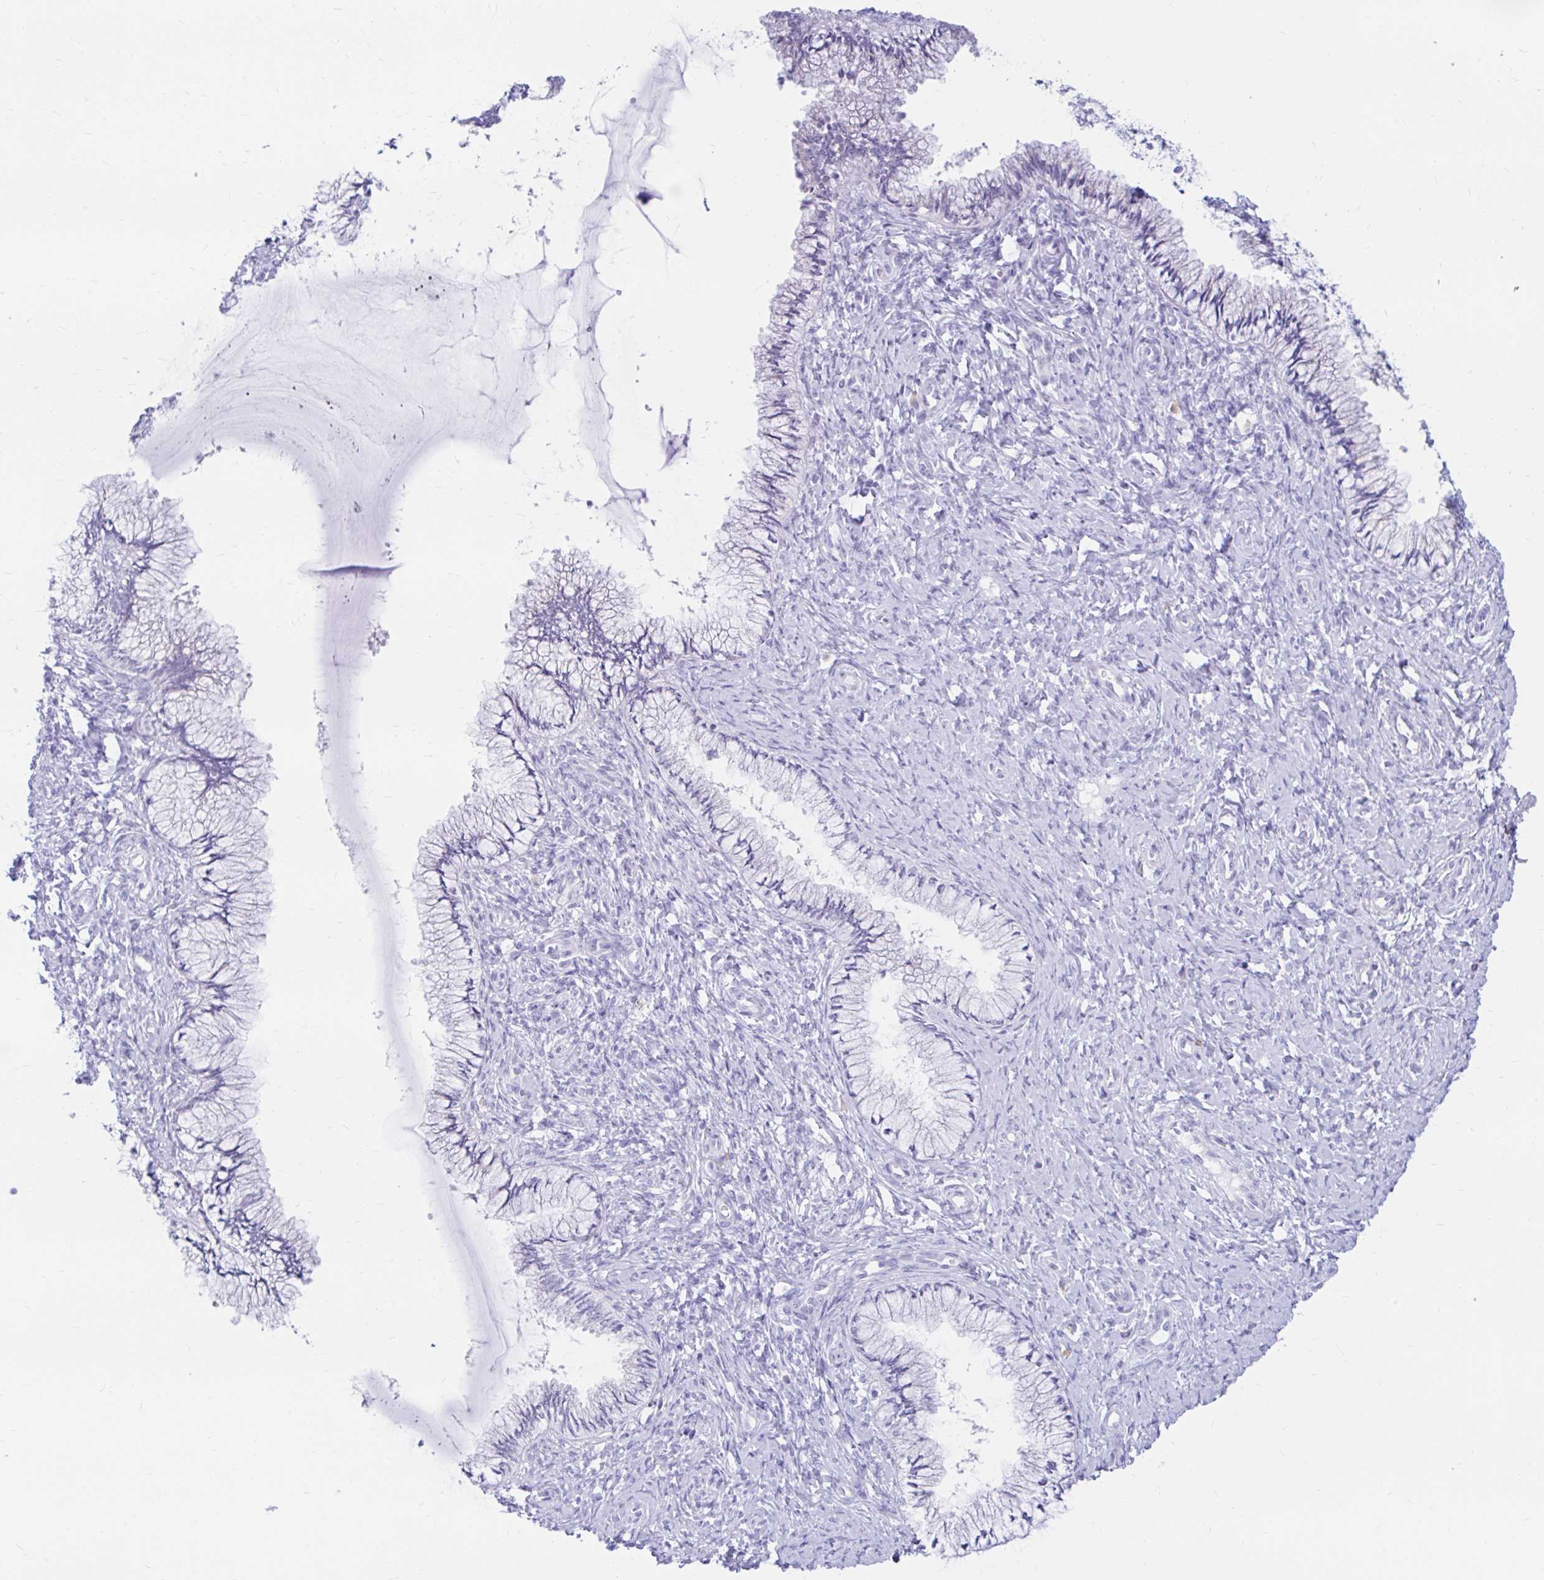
{"staining": {"intensity": "negative", "quantity": "none", "location": "none"}, "tissue": "cervix", "cell_type": "Glandular cells", "image_type": "normal", "snomed": [{"axis": "morphology", "description": "Normal tissue, NOS"}, {"axis": "topography", "description": "Cervix"}], "caption": "A high-resolution image shows IHC staining of benign cervix, which shows no significant expression in glandular cells.", "gene": "FTSJ3", "patient": {"sex": "female", "age": 37}}